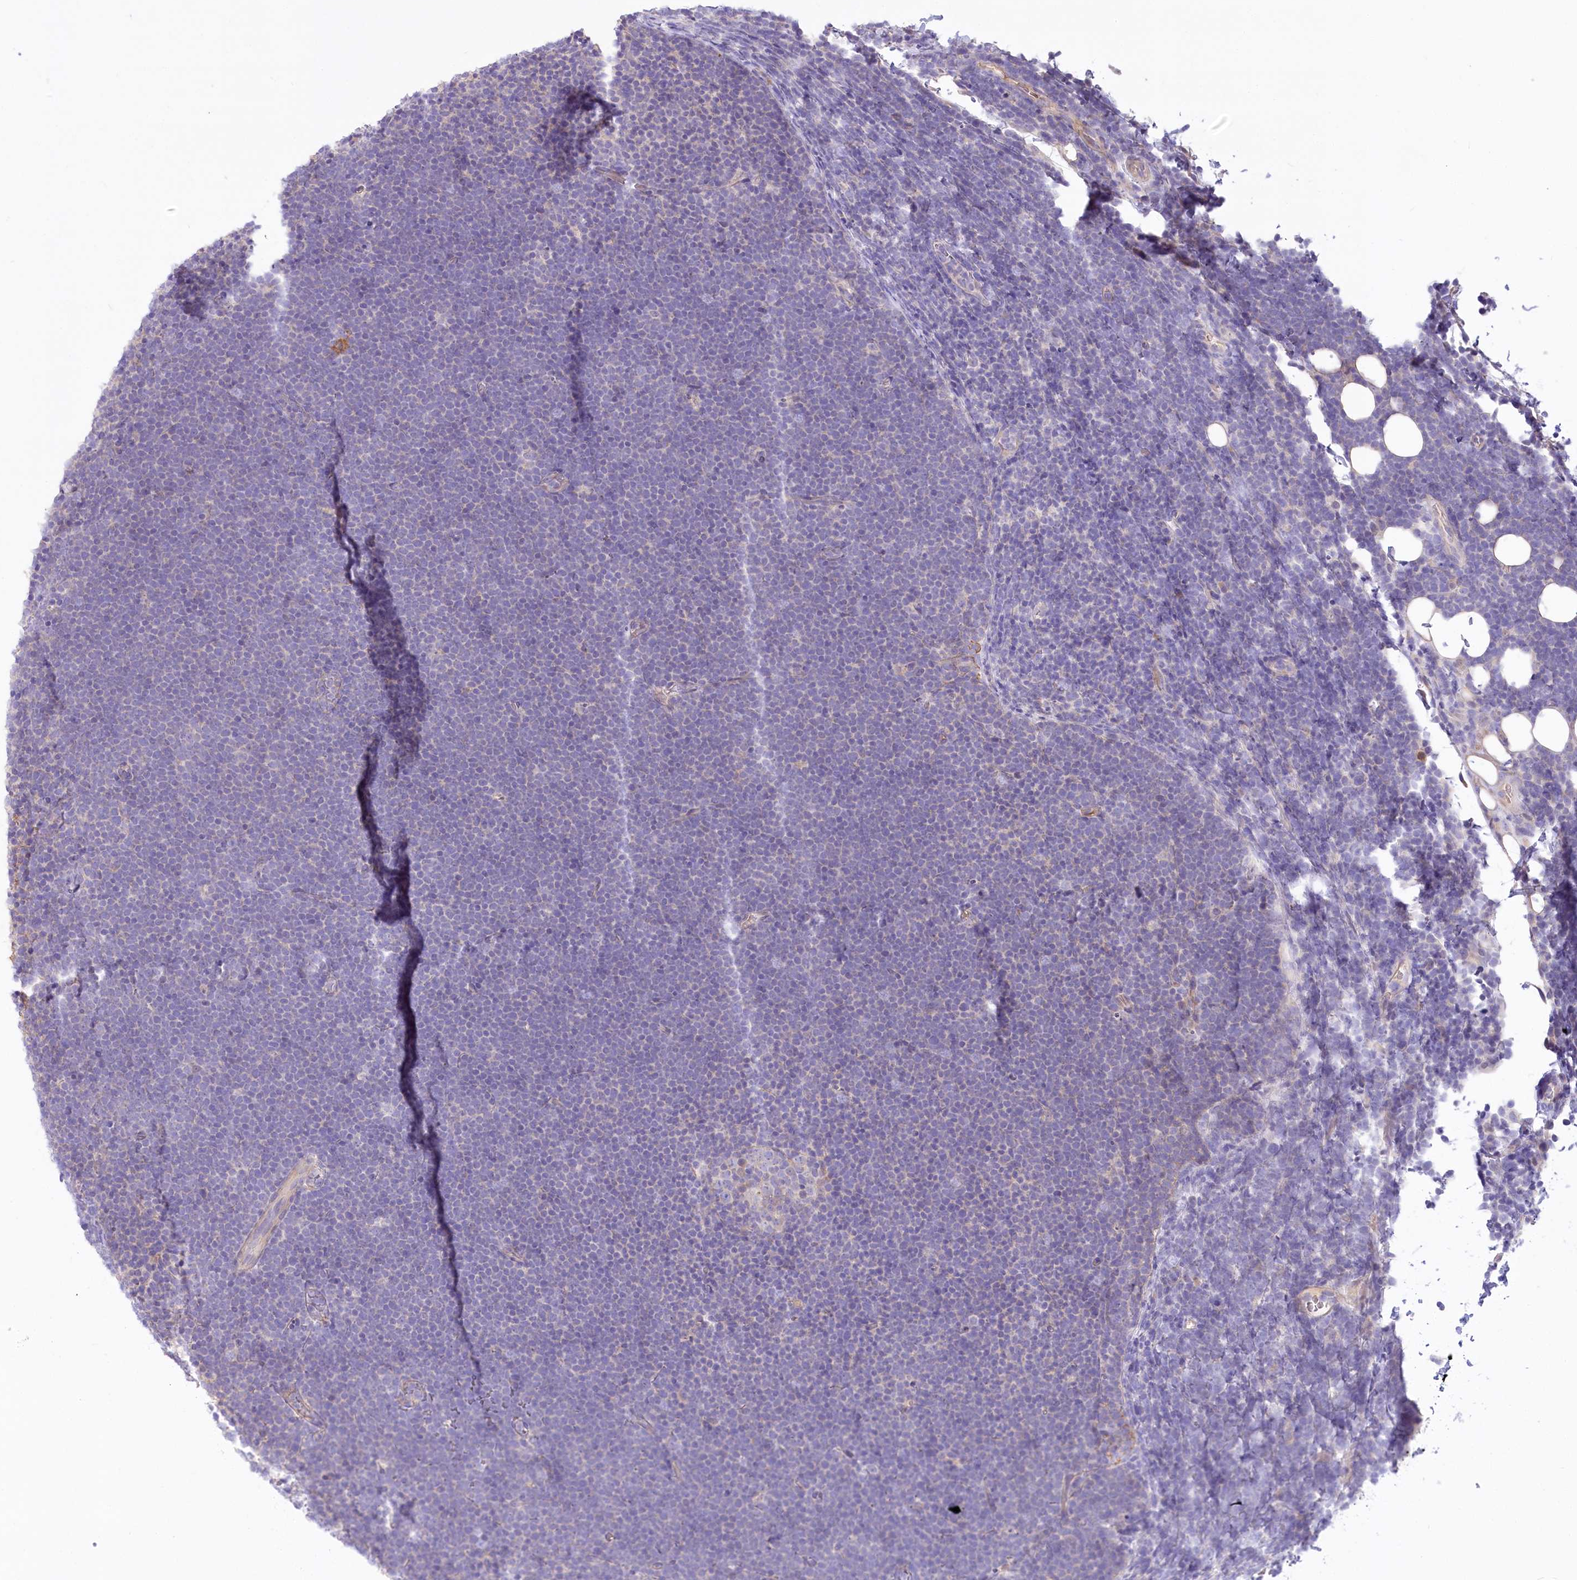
{"staining": {"intensity": "negative", "quantity": "none", "location": "none"}, "tissue": "lymphoma", "cell_type": "Tumor cells", "image_type": "cancer", "snomed": [{"axis": "morphology", "description": "Malignant lymphoma, non-Hodgkin's type, High grade"}, {"axis": "topography", "description": "Lymph node"}], "caption": "There is no significant expression in tumor cells of malignant lymphoma, non-Hodgkin's type (high-grade).", "gene": "PBLD", "patient": {"sex": "male", "age": 13}}